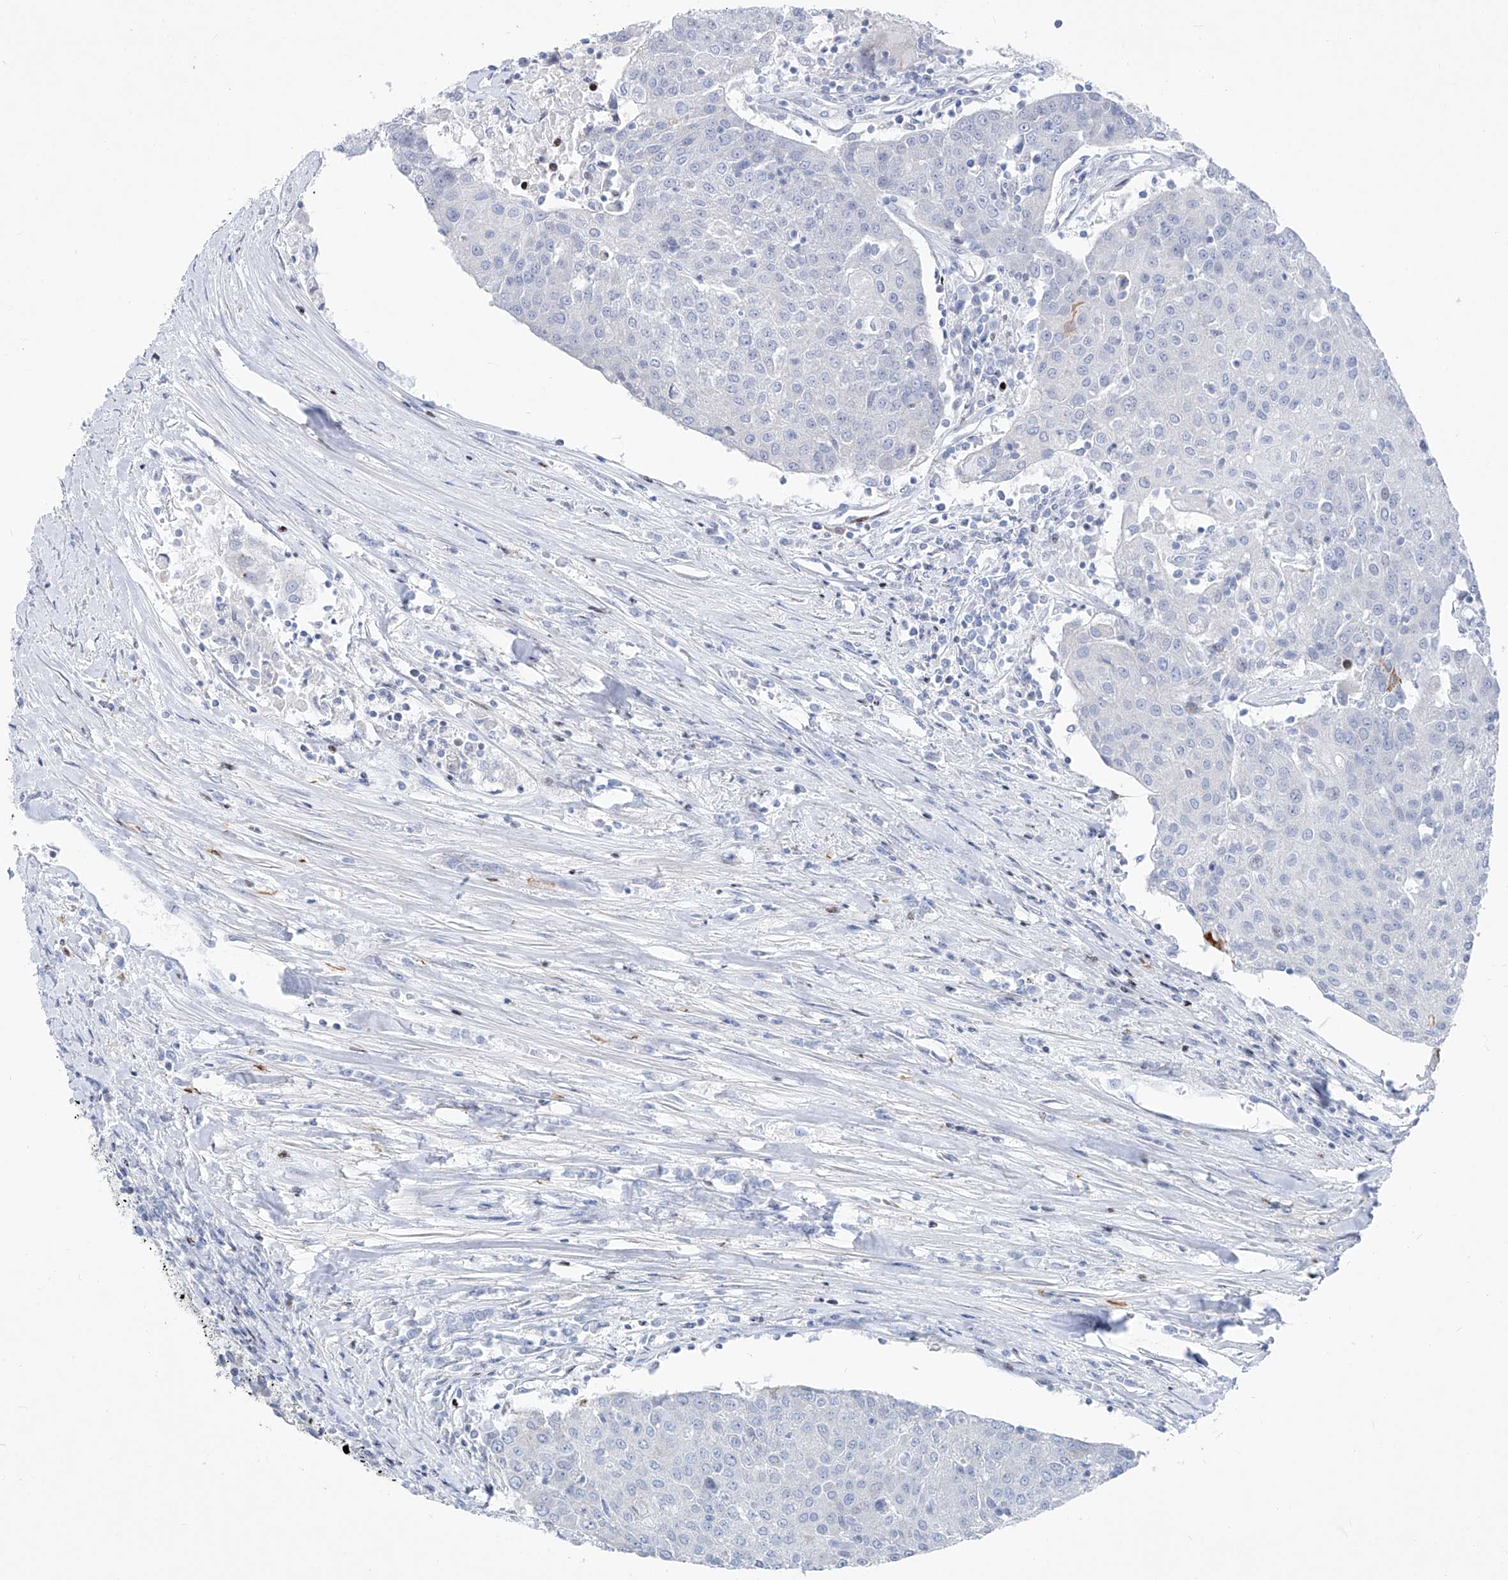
{"staining": {"intensity": "negative", "quantity": "none", "location": "none"}, "tissue": "urothelial cancer", "cell_type": "Tumor cells", "image_type": "cancer", "snomed": [{"axis": "morphology", "description": "Urothelial carcinoma, High grade"}, {"axis": "topography", "description": "Urinary bladder"}], "caption": "The image exhibits no staining of tumor cells in high-grade urothelial carcinoma.", "gene": "FRS3", "patient": {"sex": "female", "age": 85}}